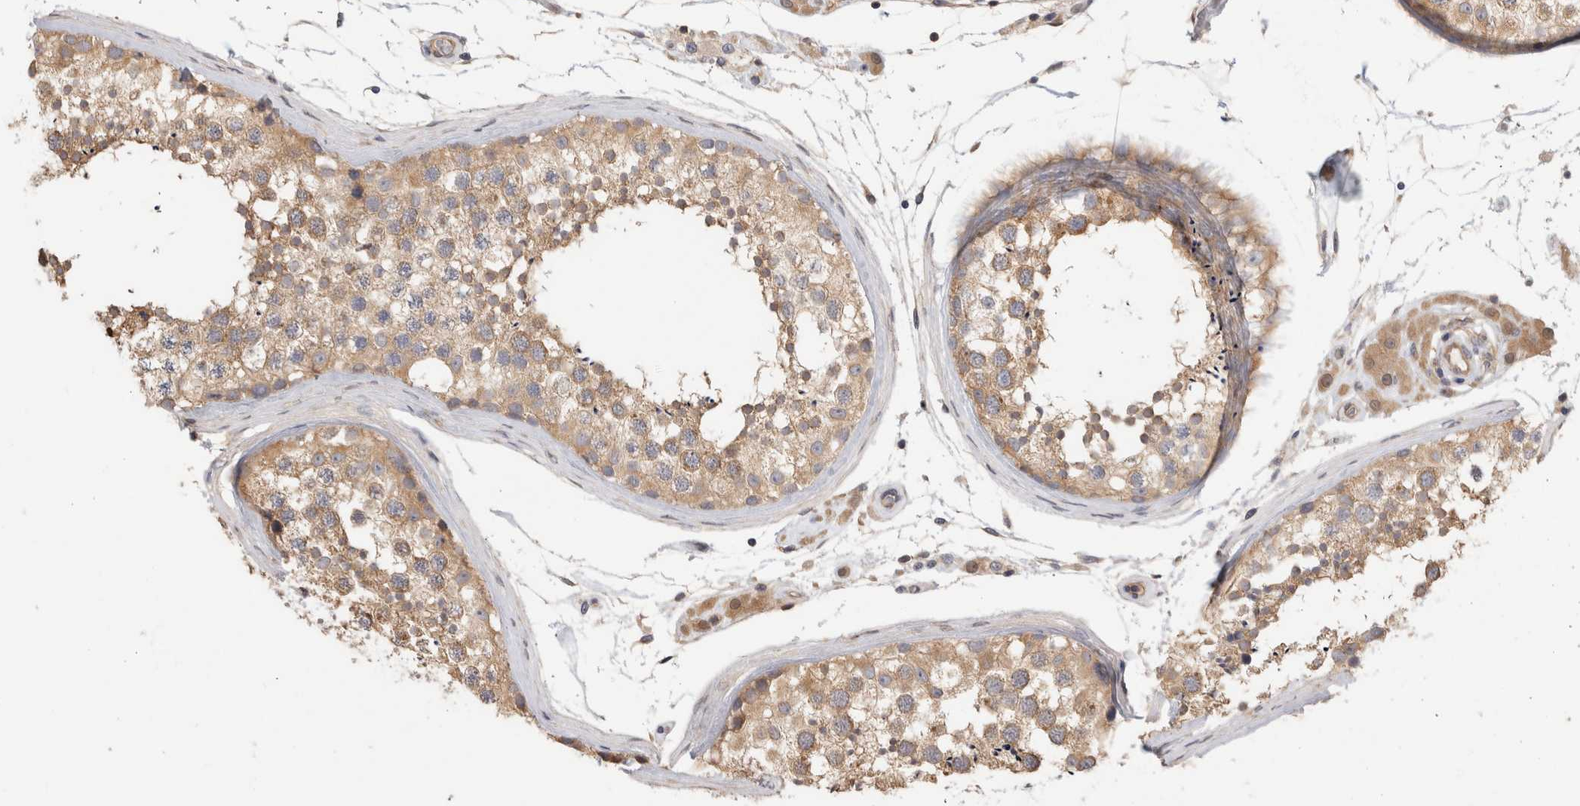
{"staining": {"intensity": "moderate", "quantity": ">75%", "location": "cytoplasmic/membranous"}, "tissue": "testis", "cell_type": "Cells in seminiferous ducts", "image_type": "normal", "snomed": [{"axis": "morphology", "description": "Normal tissue, NOS"}, {"axis": "topography", "description": "Testis"}], "caption": "Approximately >75% of cells in seminiferous ducts in normal human testis demonstrate moderate cytoplasmic/membranous protein expression as visualized by brown immunohistochemical staining.", "gene": "PGM1", "patient": {"sex": "male", "age": 46}}